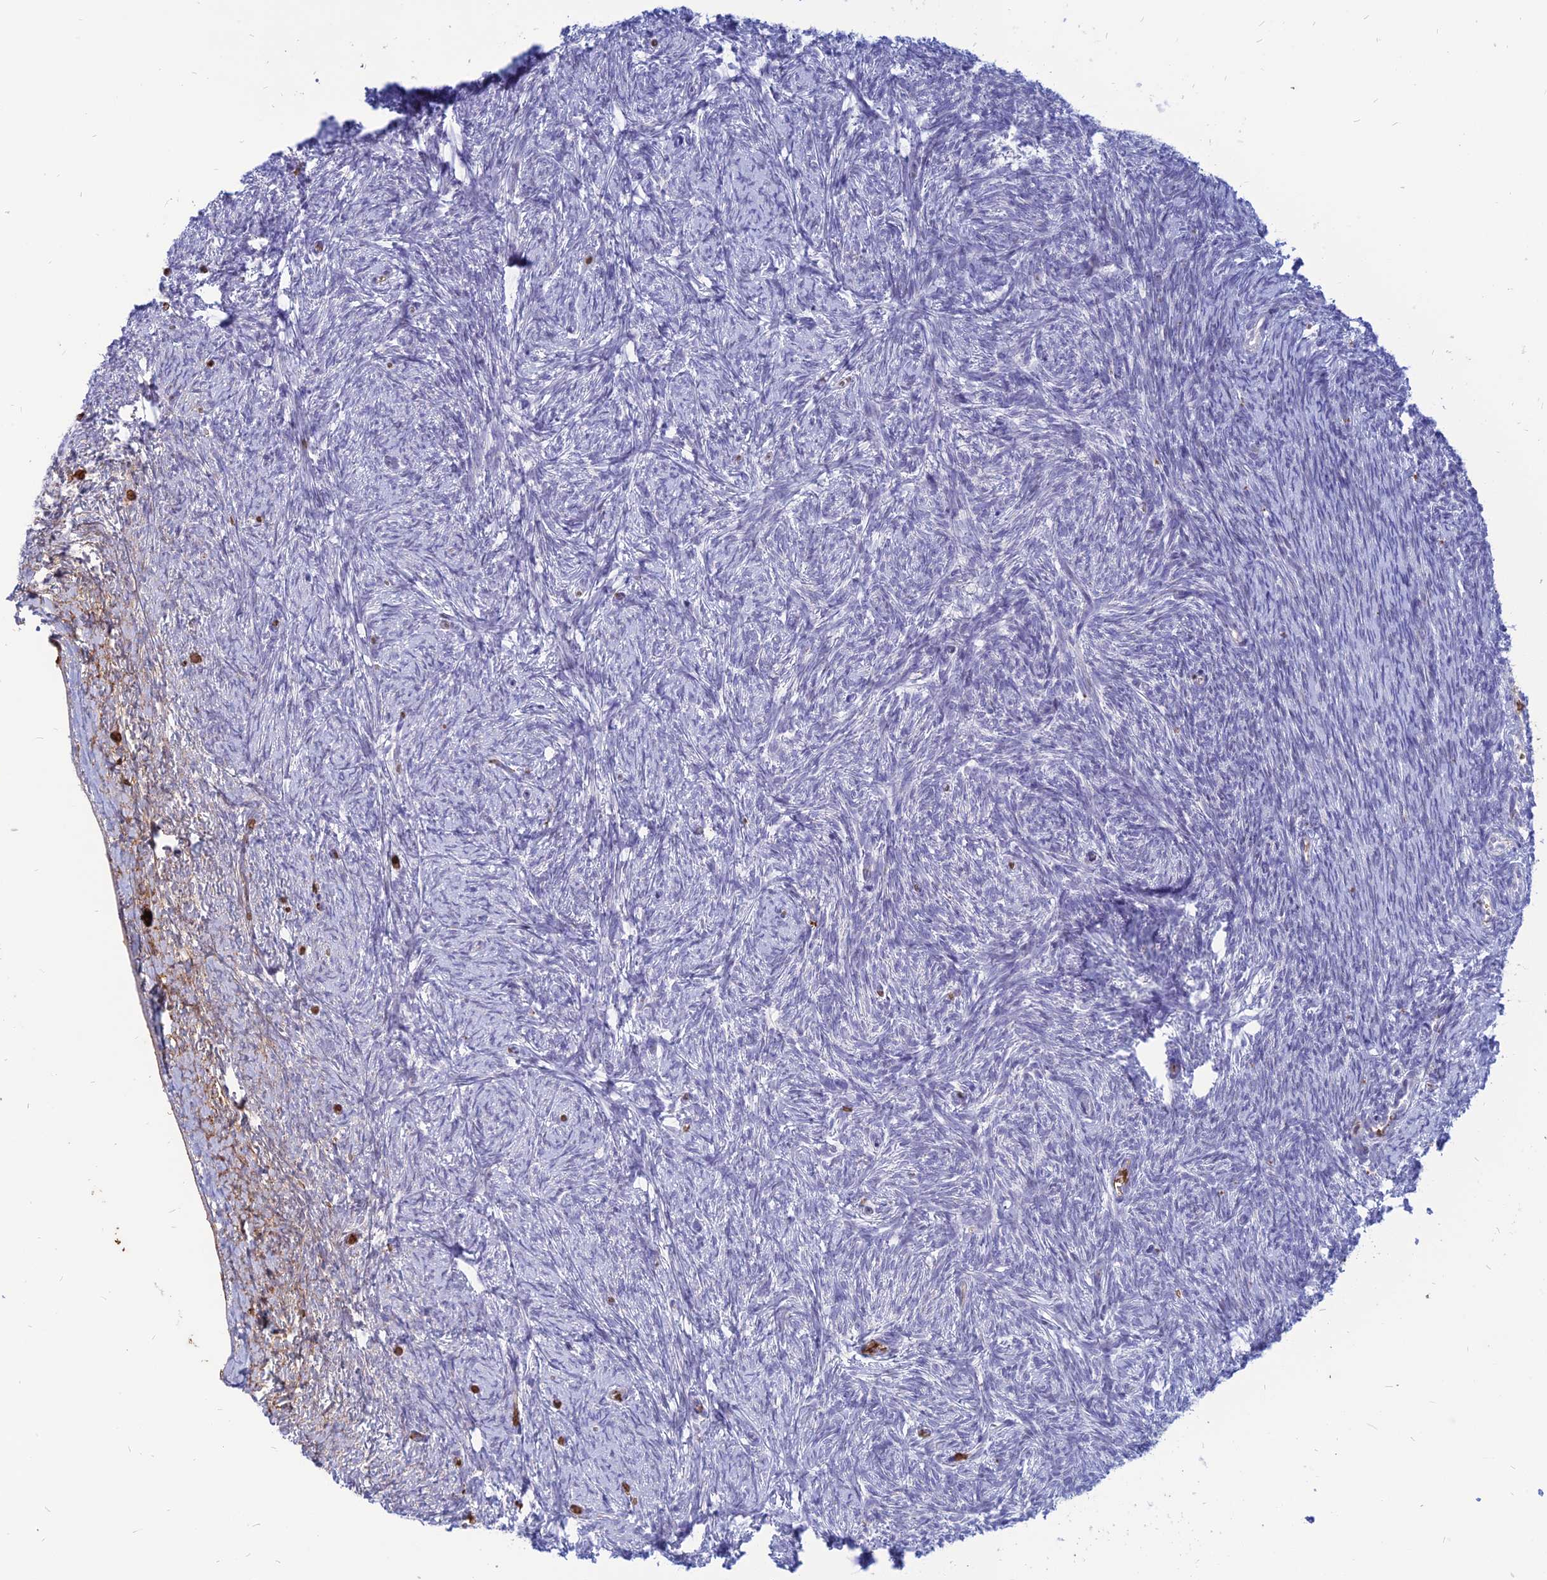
{"staining": {"intensity": "negative", "quantity": "none", "location": "none"}, "tissue": "ovary", "cell_type": "Ovarian stroma cells", "image_type": "normal", "snomed": [{"axis": "morphology", "description": "Normal tissue, NOS"}, {"axis": "topography", "description": "Ovary"}], "caption": "An immunohistochemistry image of normal ovary is shown. There is no staining in ovarian stroma cells of ovary.", "gene": "HHAT", "patient": {"sex": "female", "age": 44}}